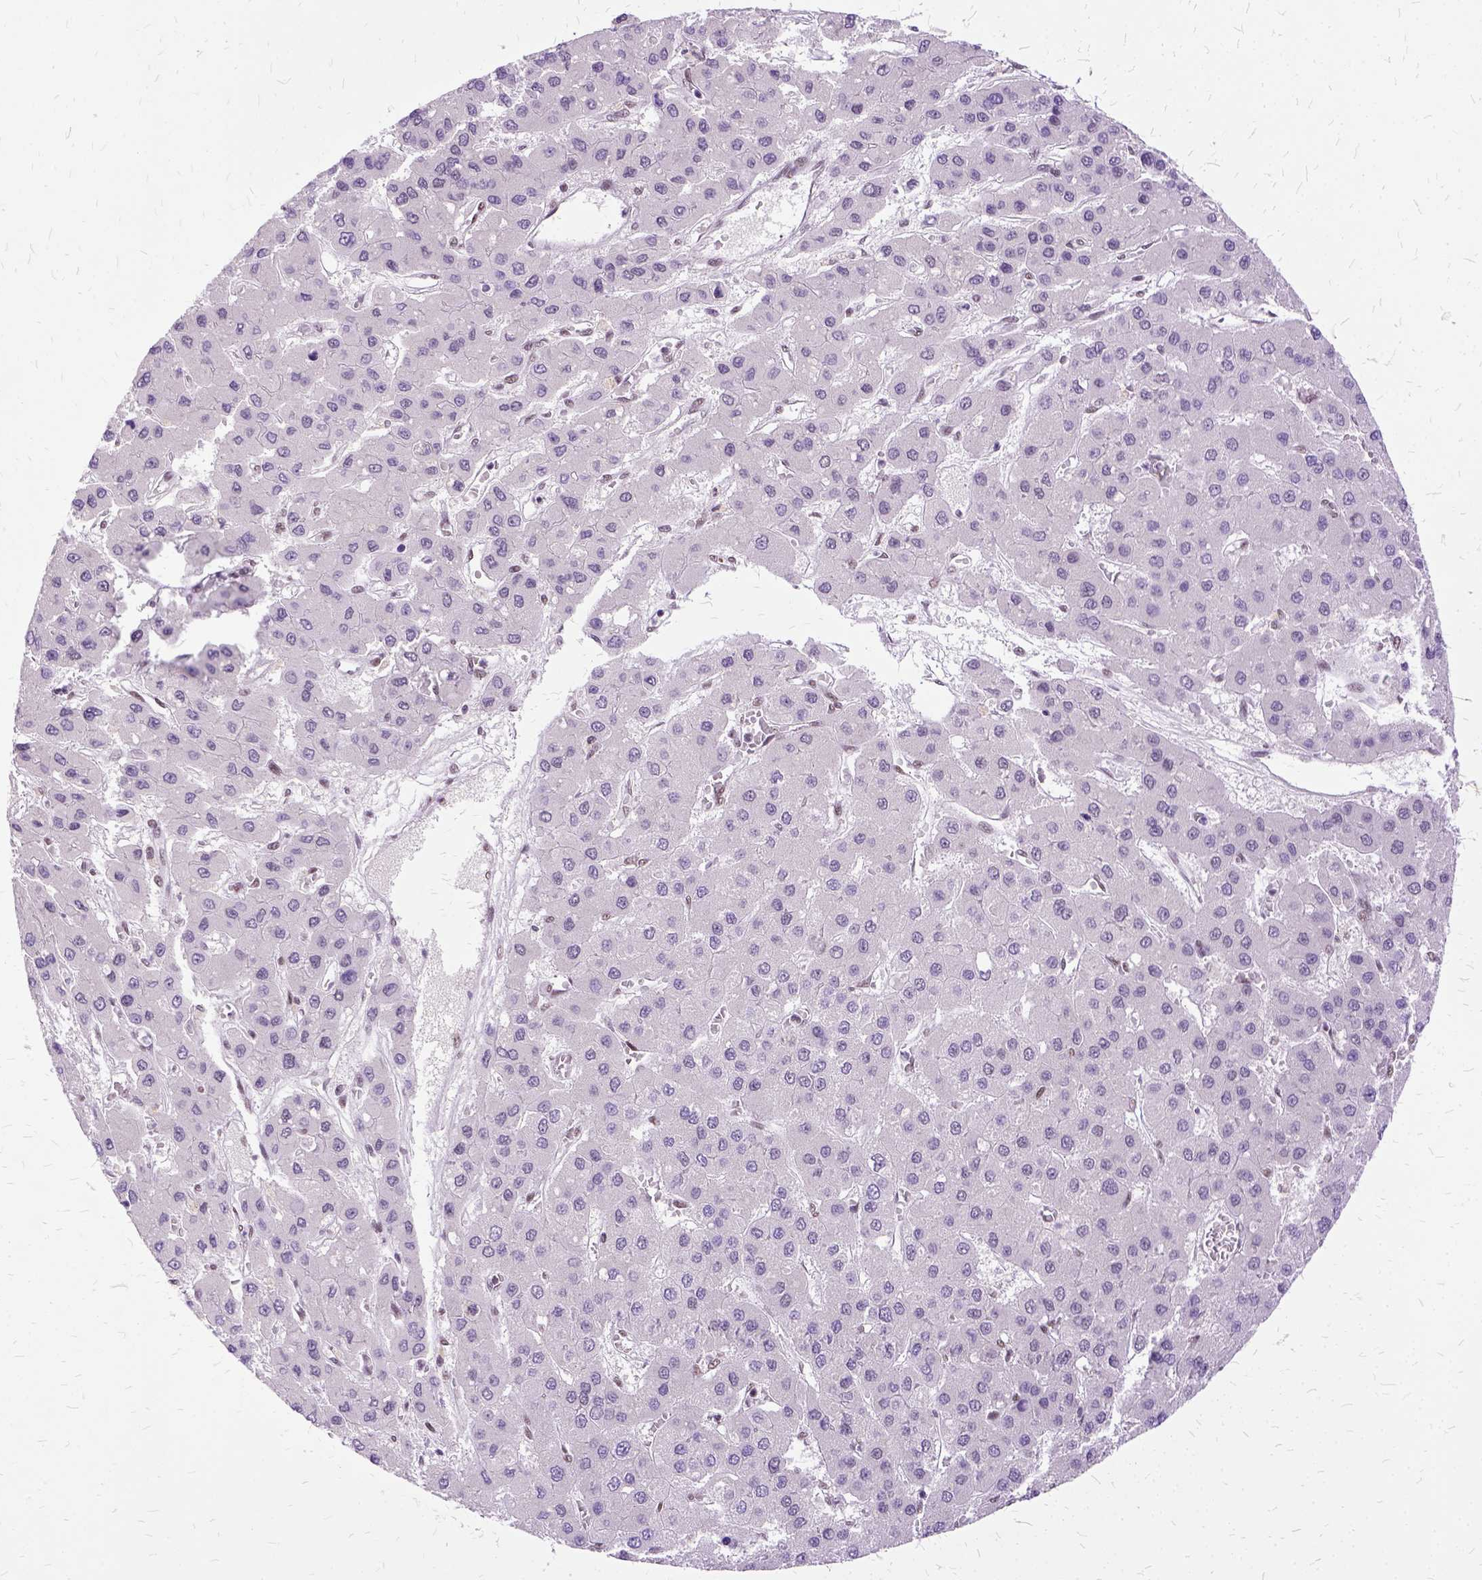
{"staining": {"intensity": "negative", "quantity": "none", "location": "none"}, "tissue": "liver cancer", "cell_type": "Tumor cells", "image_type": "cancer", "snomed": [{"axis": "morphology", "description": "Carcinoma, Hepatocellular, NOS"}, {"axis": "topography", "description": "Liver"}], "caption": "Human liver cancer (hepatocellular carcinoma) stained for a protein using IHC shows no staining in tumor cells.", "gene": "SETD1A", "patient": {"sex": "female", "age": 41}}